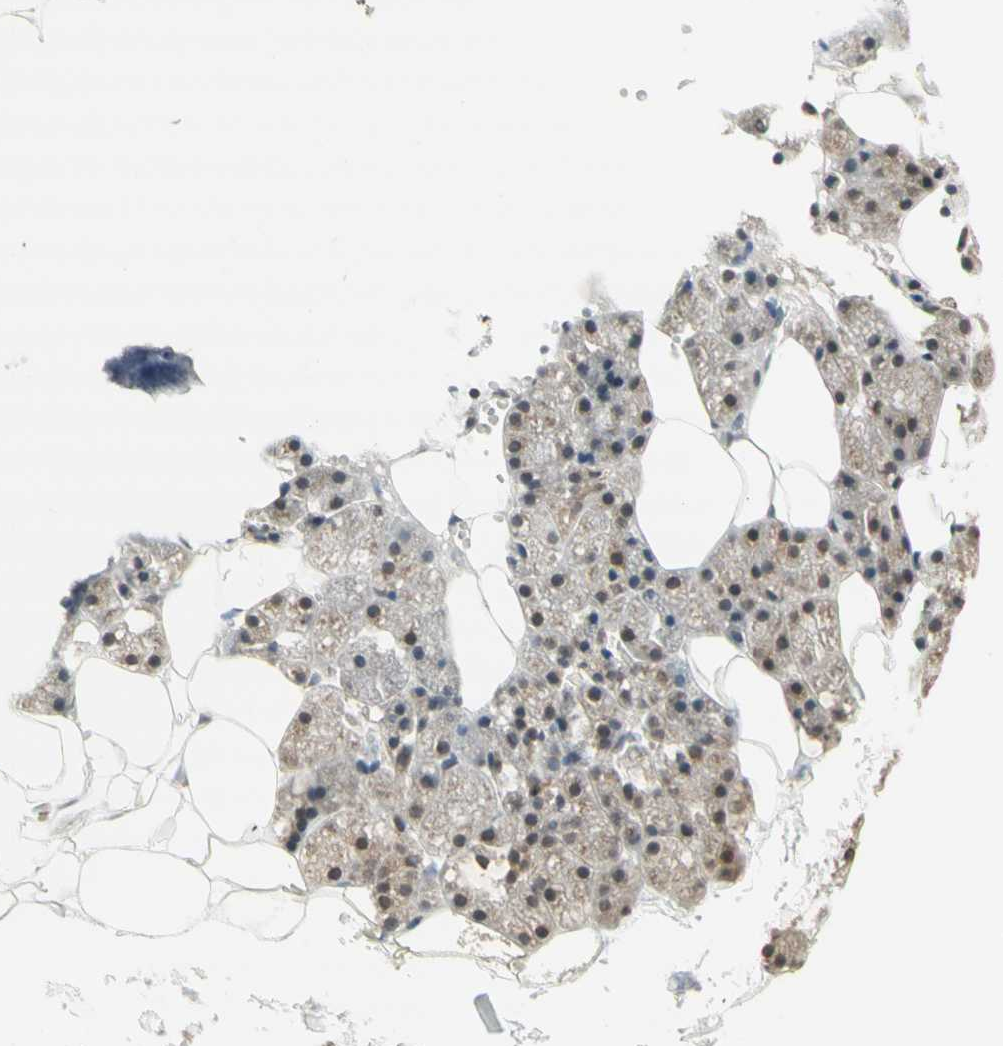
{"staining": {"intensity": "weak", "quantity": "25%-75%", "location": "cytoplasmic/membranous"}, "tissue": "salivary gland", "cell_type": "Glandular cells", "image_type": "normal", "snomed": [{"axis": "morphology", "description": "Normal tissue, NOS"}, {"axis": "topography", "description": "Salivary gland"}], "caption": "About 25%-75% of glandular cells in benign salivary gland exhibit weak cytoplasmic/membranous protein positivity as visualized by brown immunohistochemical staining.", "gene": "CCNI", "patient": {"sex": "male", "age": 62}}